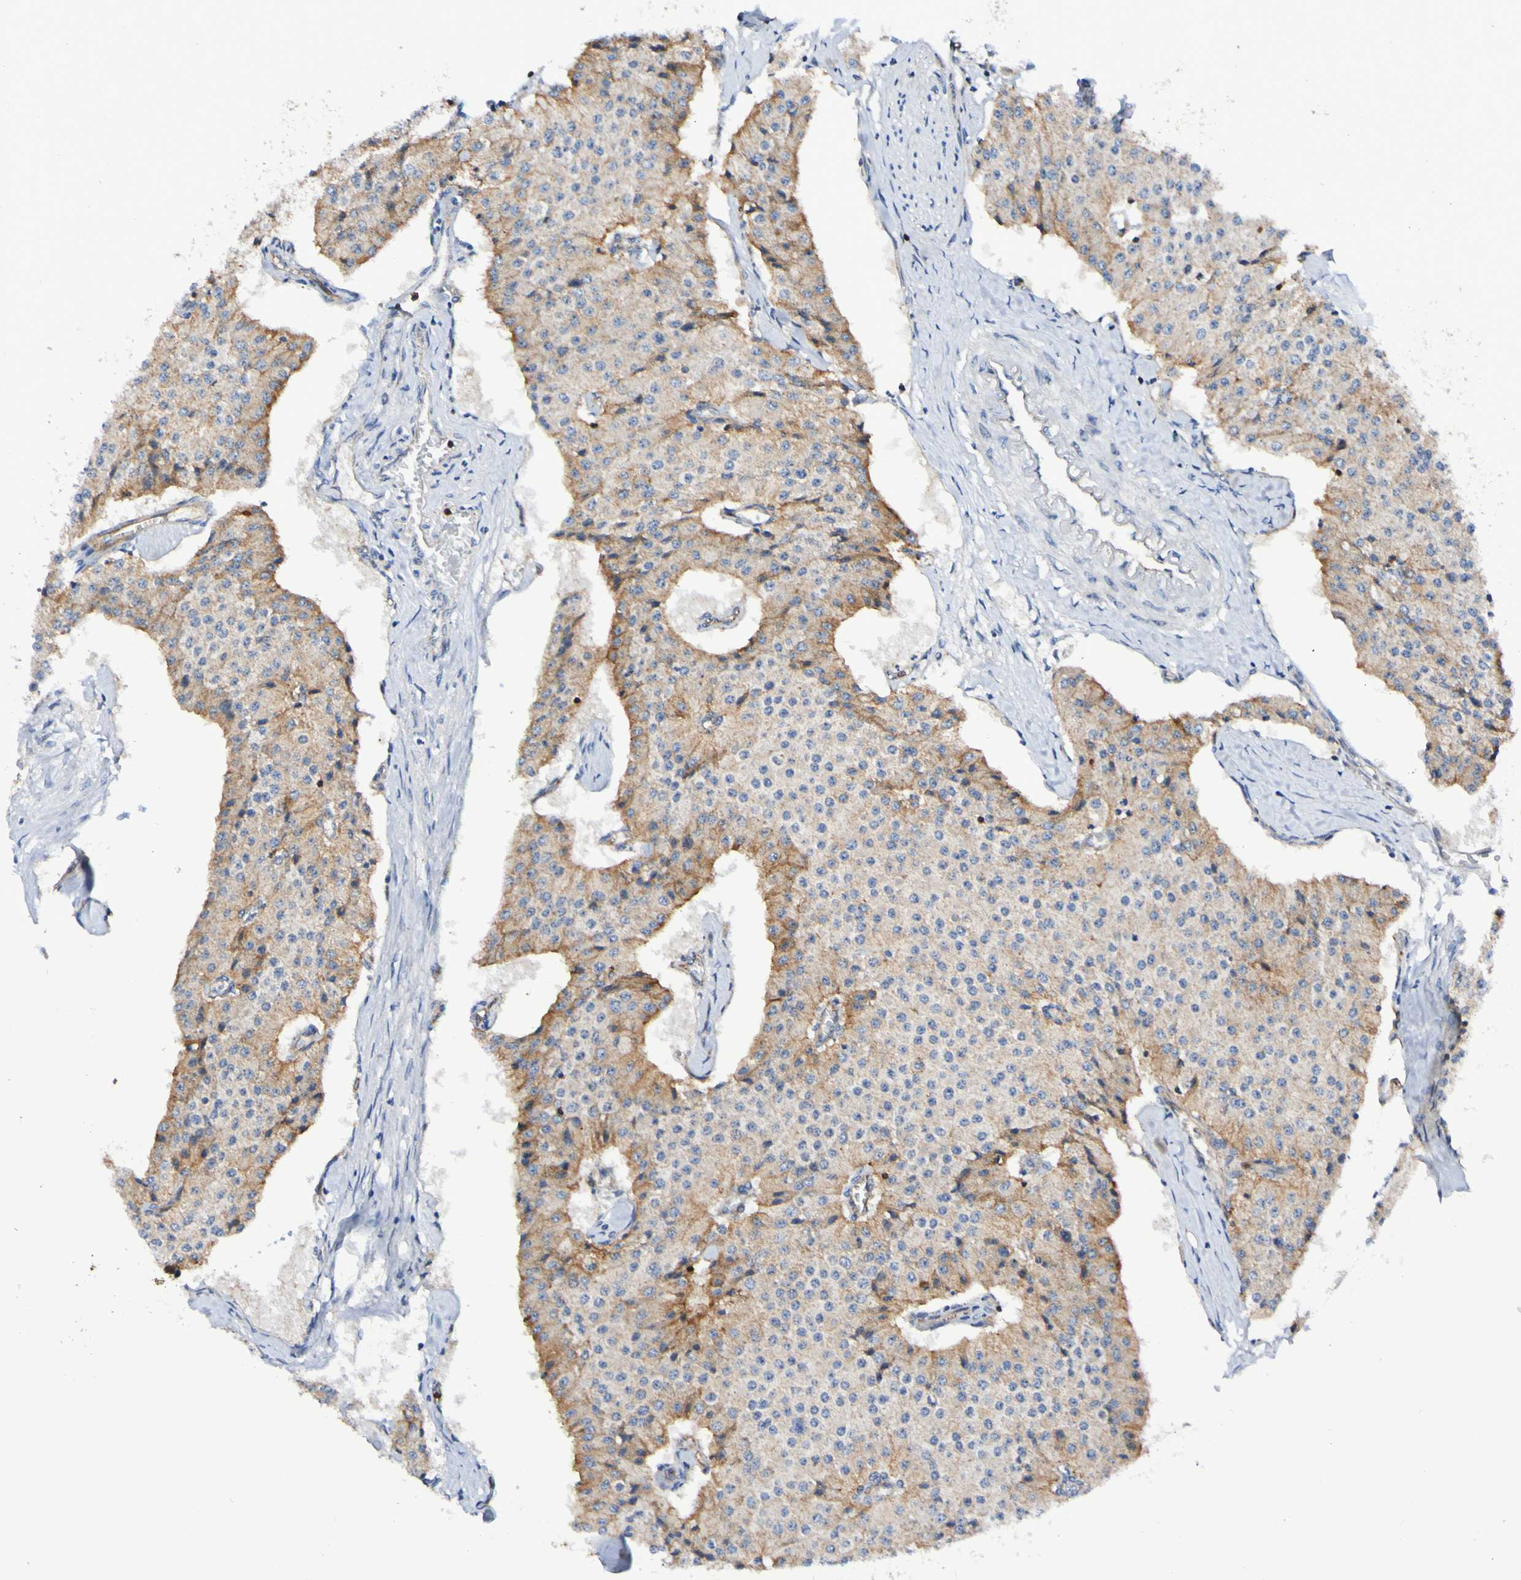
{"staining": {"intensity": "weak", "quantity": ">75%", "location": "cytoplasmic/membranous"}, "tissue": "carcinoid", "cell_type": "Tumor cells", "image_type": "cancer", "snomed": [{"axis": "morphology", "description": "Carcinoid, malignant, NOS"}, {"axis": "topography", "description": "Colon"}], "caption": "Immunohistochemical staining of malignant carcinoid reveals weak cytoplasmic/membranous protein positivity in about >75% of tumor cells.", "gene": "GJB1", "patient": {"sex": "female", "age": 52}}